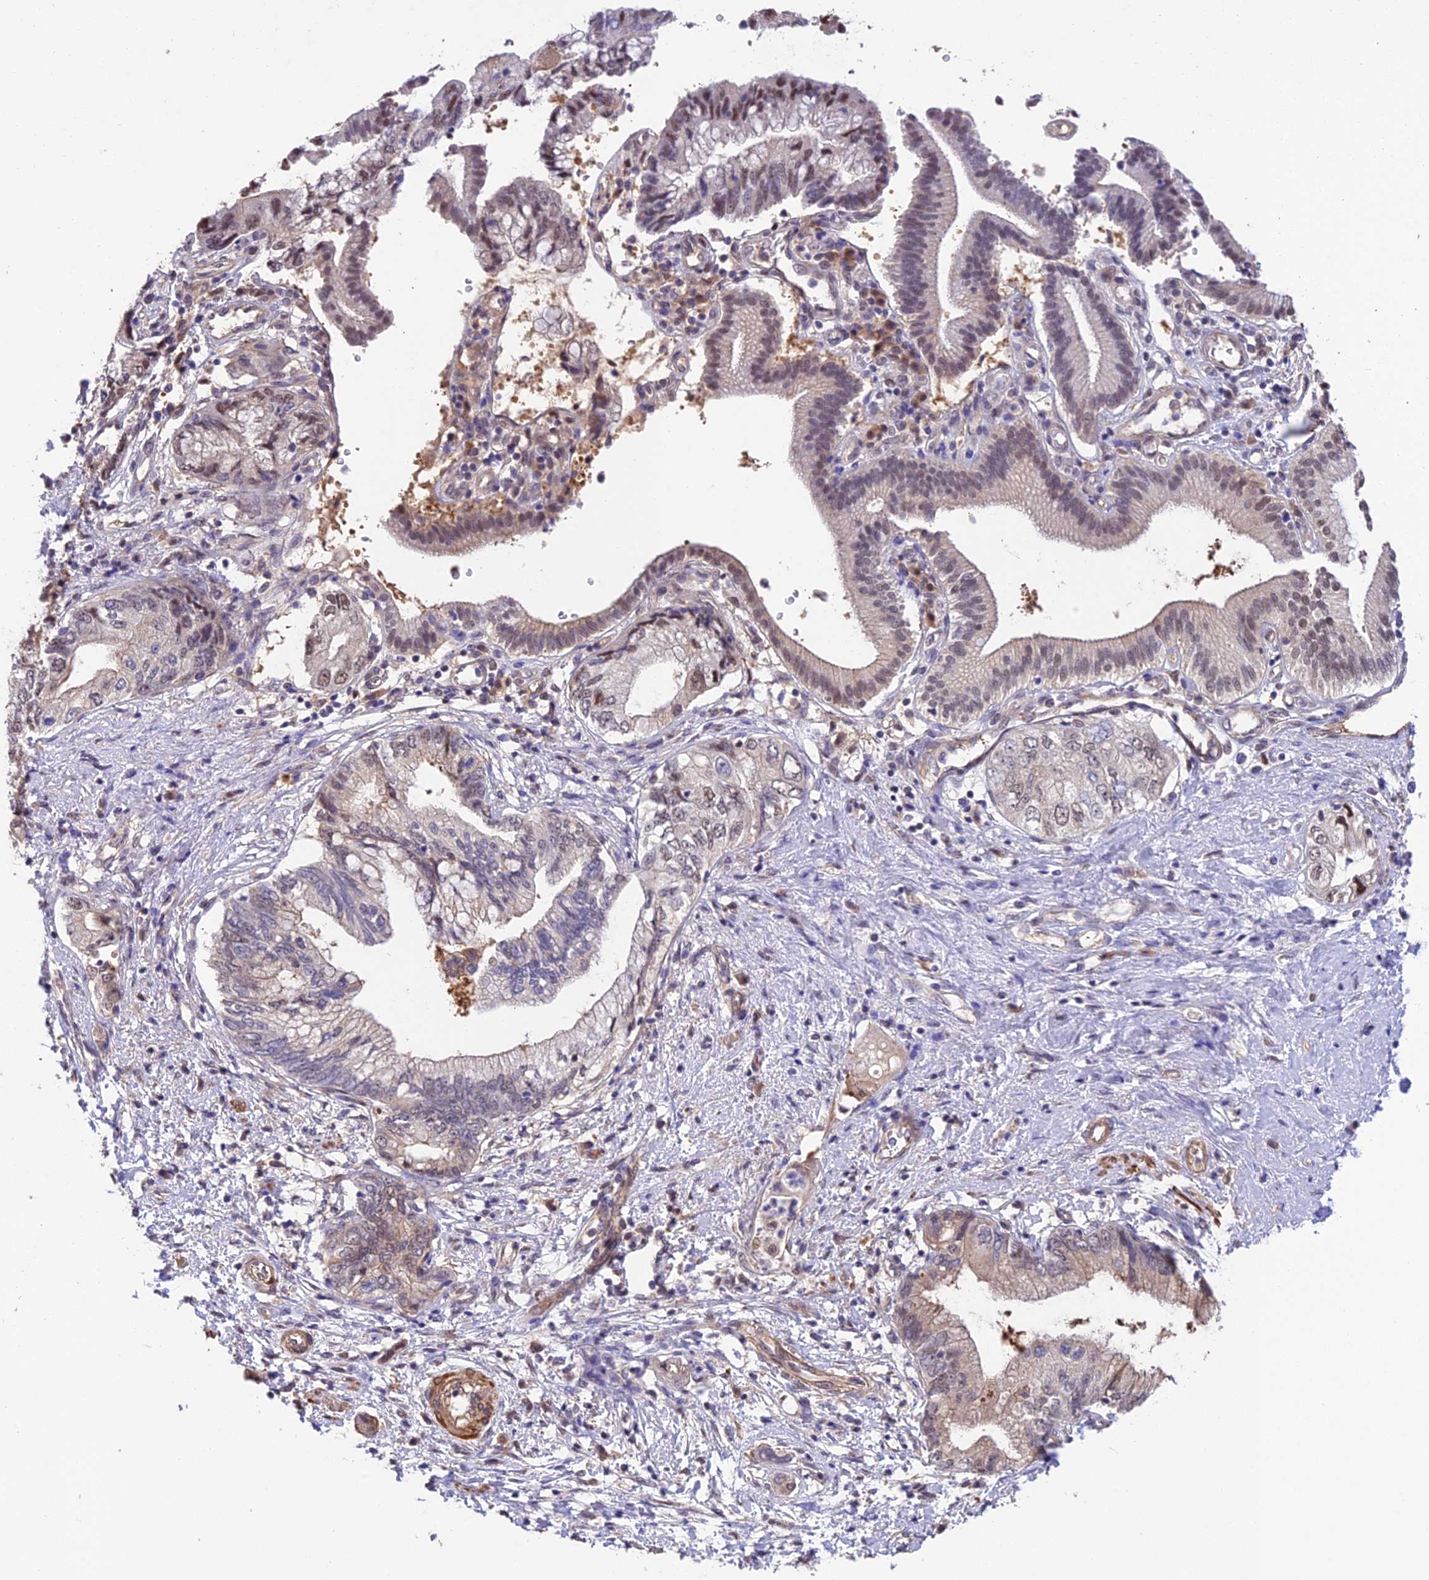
{"staining": {"intensity": "moderate", "quantity": "<25%", "location": "nuclear"}, "tissue": "pancreatic cancer", "cell_type": "Tumor cells", "image_type": "cancer", "snomed": [{"axis": "morphology", "description": "Adenocarcinoma, NOS"}, {"axis": "topography", "description": "Pancreas"}], "caption": "There is low levels of moderate nuclear expression in tumor cells of pancreatic cancer, as demonstrated by immunohistochemical staining (brown color).", "gene": "PSMB3", "patient": {"sex": "female", "age": 73}}